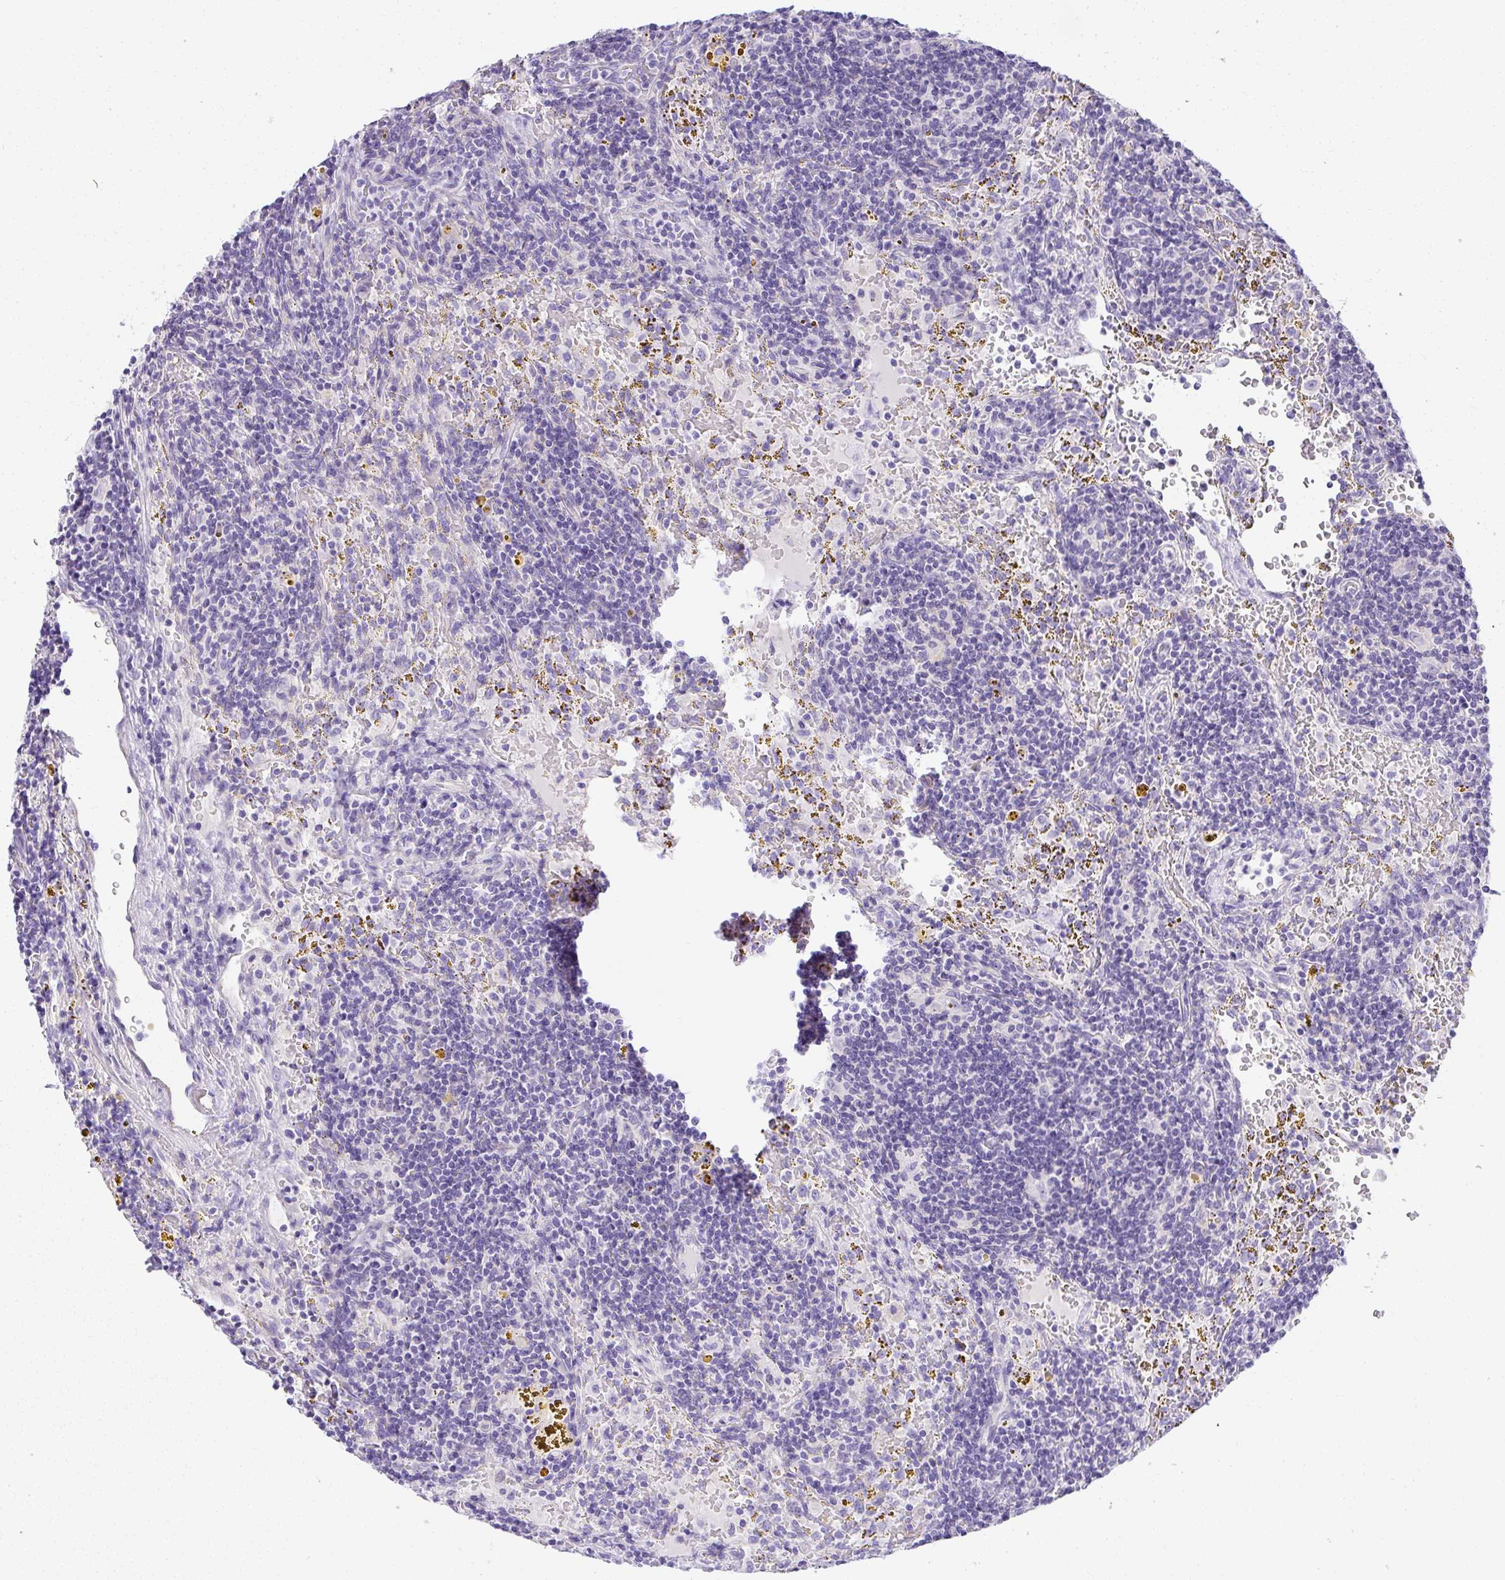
{"staining": {"intensity": "negative", "quantity": "none", "location": "none"}, "tissue": "lymphoma", "cell_type": "Tumor cells", "image_type": "cancer", "snomed": [{"axis": "morphology", "description": "Malignant lymphoma, non-Hodgkin's type, Low grade"}, {"axis": "topography", "description": "Spleen"}], "caption": "This is an immunohistochemistry (IHC) photomicrograph of human malignant lymphoma, non-Hodgkin's type (low-grade). There is no positivity in tumor cells.", "gene": "PLPPR3", "patient": {"sex": "female", "age": 70}}